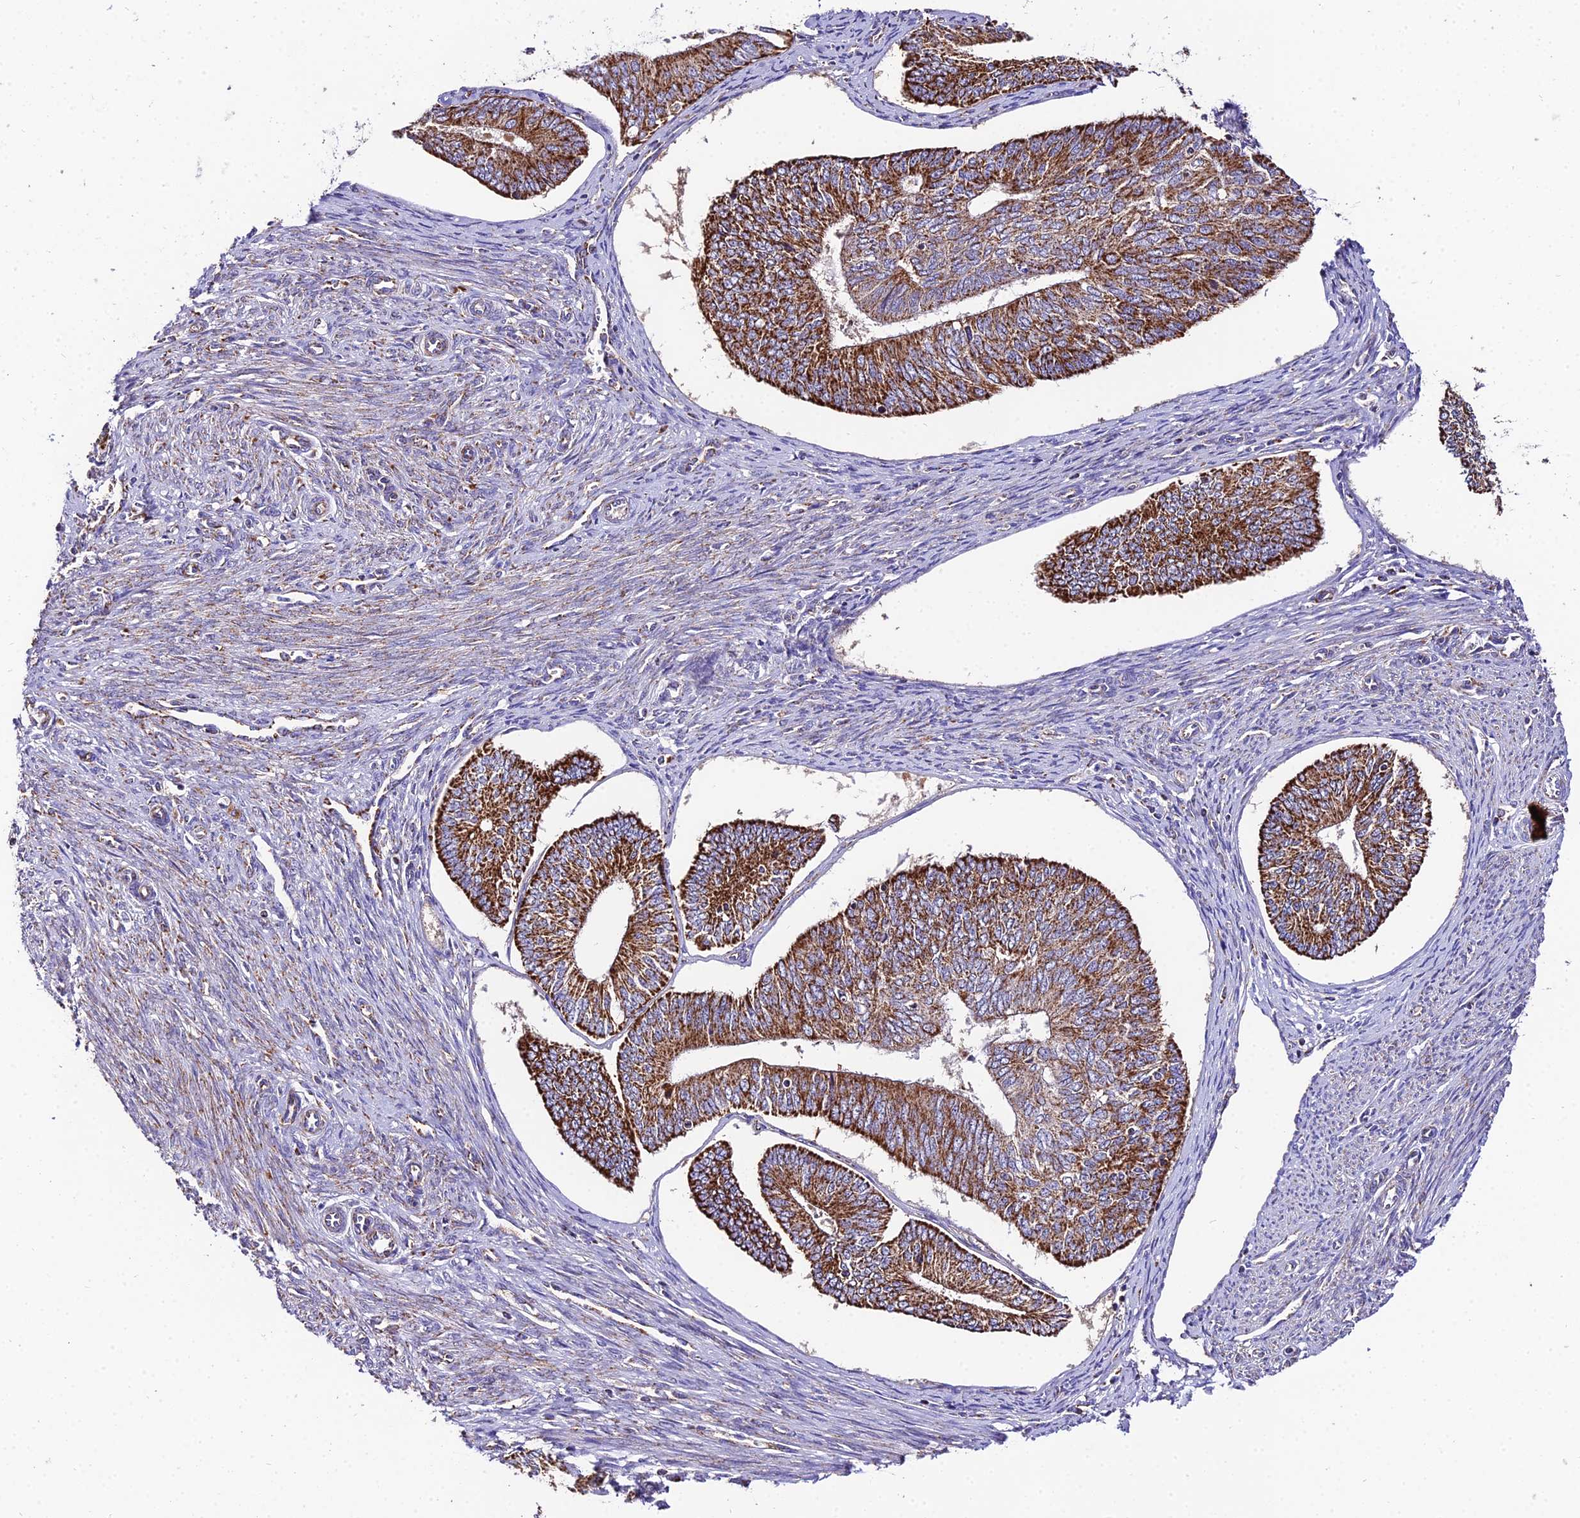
{"staining": {"intensity": "strong", "quantity": ">75%", "location": "cytoplasmic/membranous"}, "tissue": "endometrial cancer", "cell_type": "Tumor cells", "image_type": "cancer", "snomed": [{"axis": "morphology", "description": "Adenocarcinoma, NOS"}, {"axis": "topography", "description": "Endometrium"}], "caption": "Immunohistochemical staining of adenocarcinoma (endometrial) exhibits high levels of strong cytoplasmic/membranous positivity in about >75% of tumor cells.", "gene": "OCIAD1", "patient": {"sex": "female", "age": 68}}